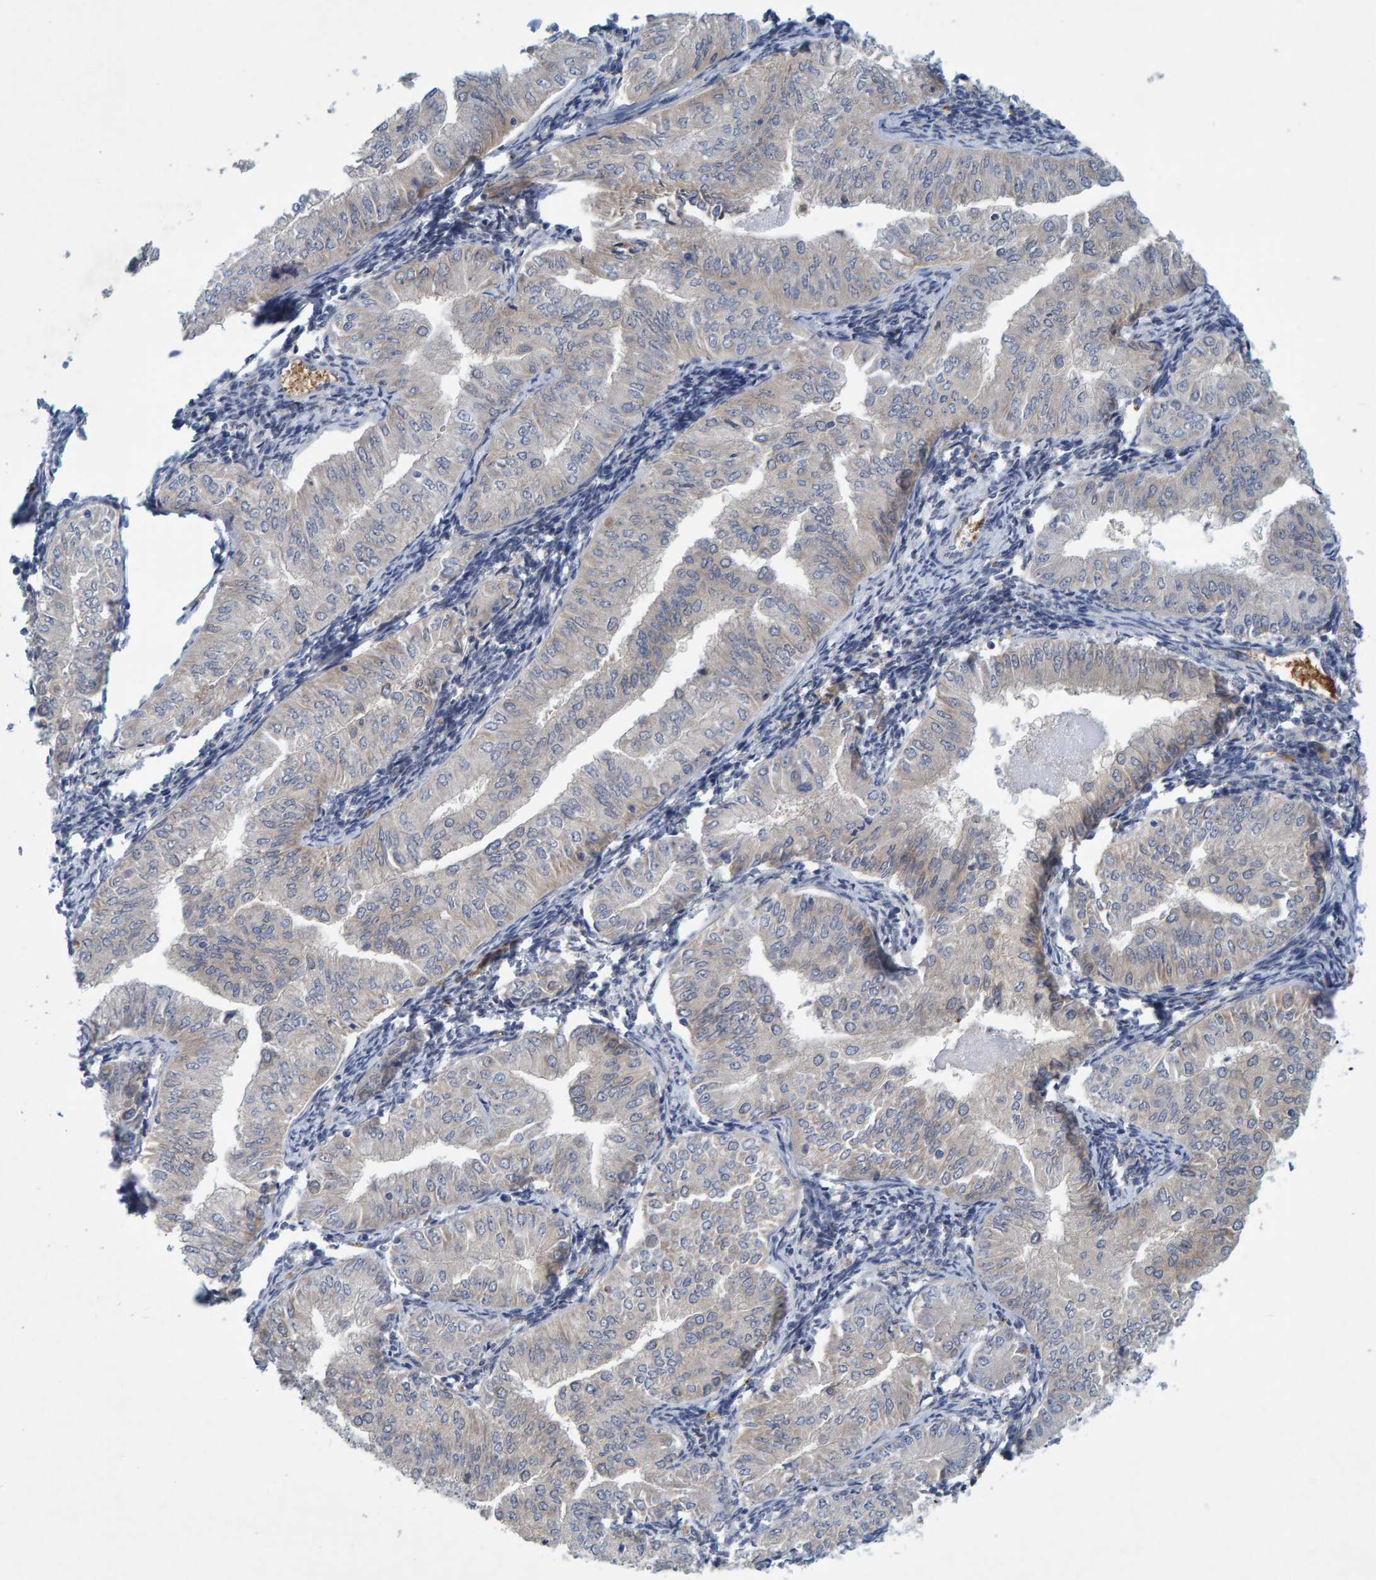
{"staining": {"intensity": "weak", "quantity": "<25%", "location": "cytoplasmic/membranous"}, "tissue": "endometrial cancer", "cell_type": "Tumor cells", "image_type": "cancer", "snomed": [{"axis": "morphology", "description": "Normal tissue, NOS"}, {"axis": "morphology", "description": "Adenocarcinoma, NOS"}, {"axis": "topography", "description": "Endometrium"}], "caption": "An IHC histopathology image of adenocarcinoma (endometrial) is shown. There is no staining in tumor cells of adenocarcinoma (endometrial). (DAB immunohistochemistry with hematoxylin counter stain).", "gene": "ALAD", "patient": {"sex": "female", "age": 53}}